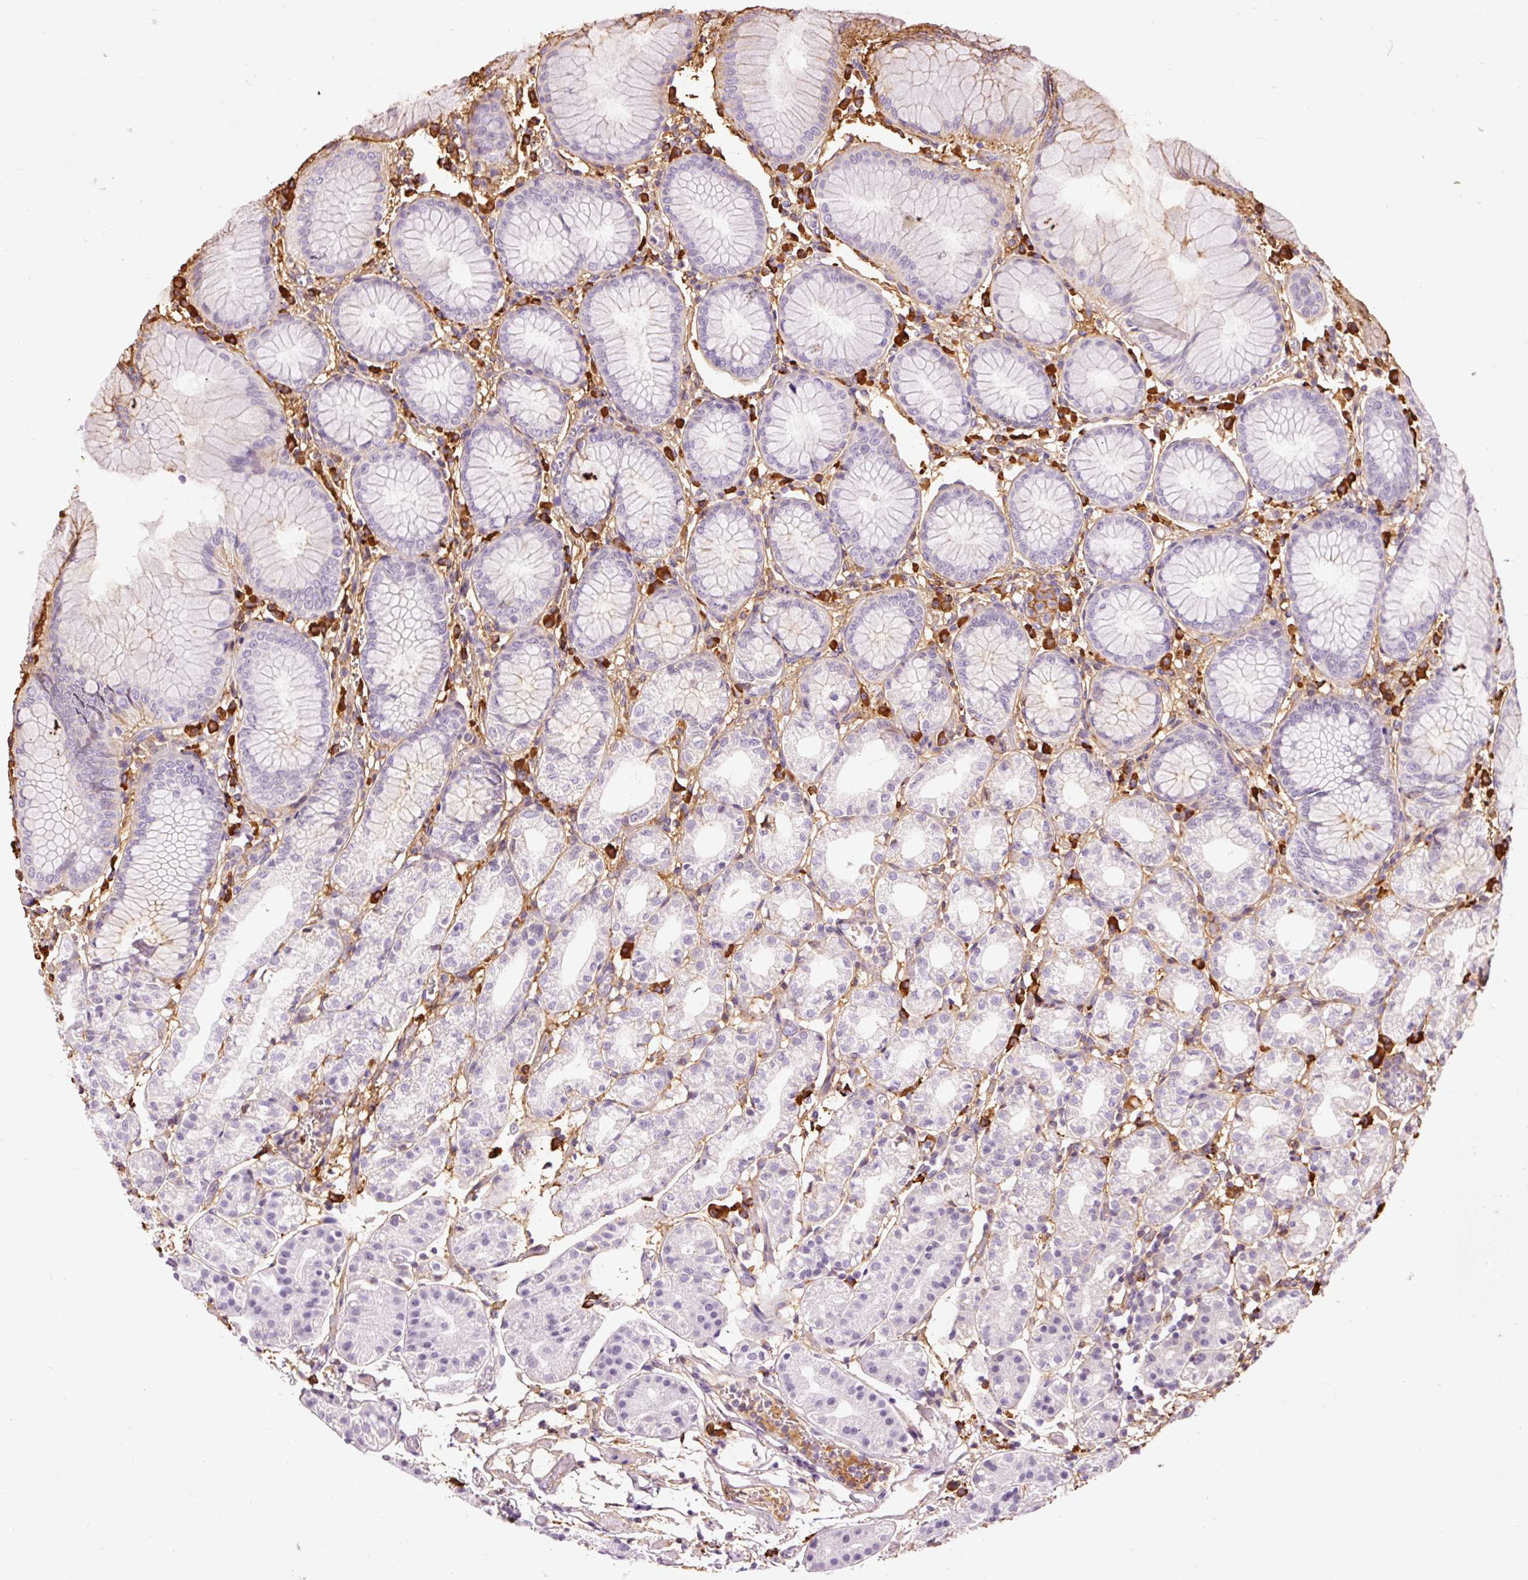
{"staining": {"intensity": "weak", "quantity": "<25%", "location": "cytoplasmic/membranous"}, "tissue": "stomach", "cell_type": "Glandular cells", "image_type": "normal", "snomed": [{"axis": "morphology", "description": "Normal tissue, NOS"}, {"axis": "topography", "description": "Stomach"}], "caption": "The image exhibits no significant staining in glandular cells of stomach. (Stains: DAB immunohistochemistry (IHC) with hematoxylin counter stain, Microscopy: brightfield microscopy at high magnification).", "gene": "PRPF38B", "patient": {"sex": "female", "age": 57}}